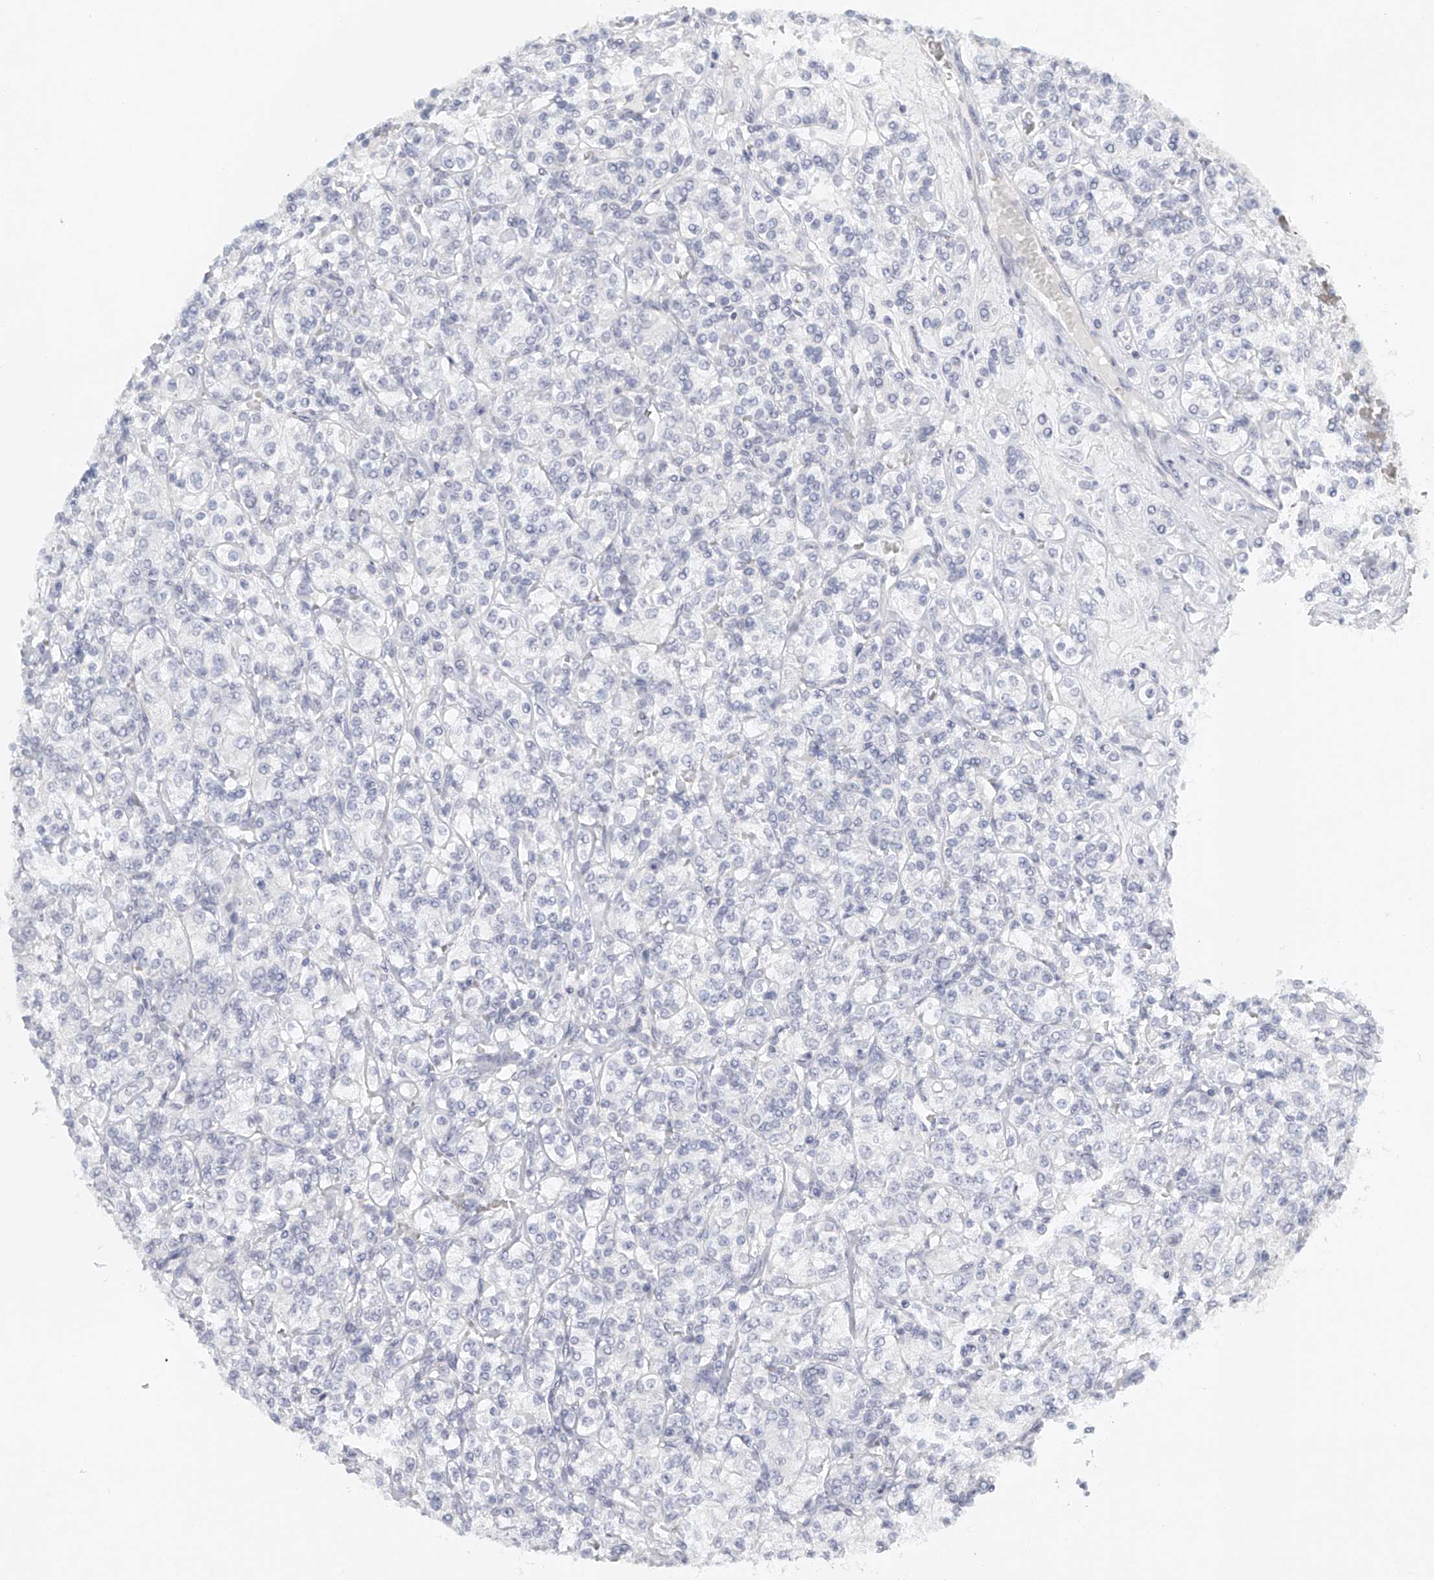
{"staining": {"intensity": "negative", "quantity": "none", "location": "none"}, "tissue": "renal cancer", "cell_type": "Tumor cells", "image_type": "cancer", "snomed": [{"axis": "morphology", "description": "Adenocarcinoma, NOS"}, {"axis": "topography", "description": "Kidney"}], "caption": "DAB immunohistochemical staining of adenocarcinoma (renal) shows no significant expression in tumor cells.", "gene": "FAT2", "patient": {"sex": "male", "age": 77}}